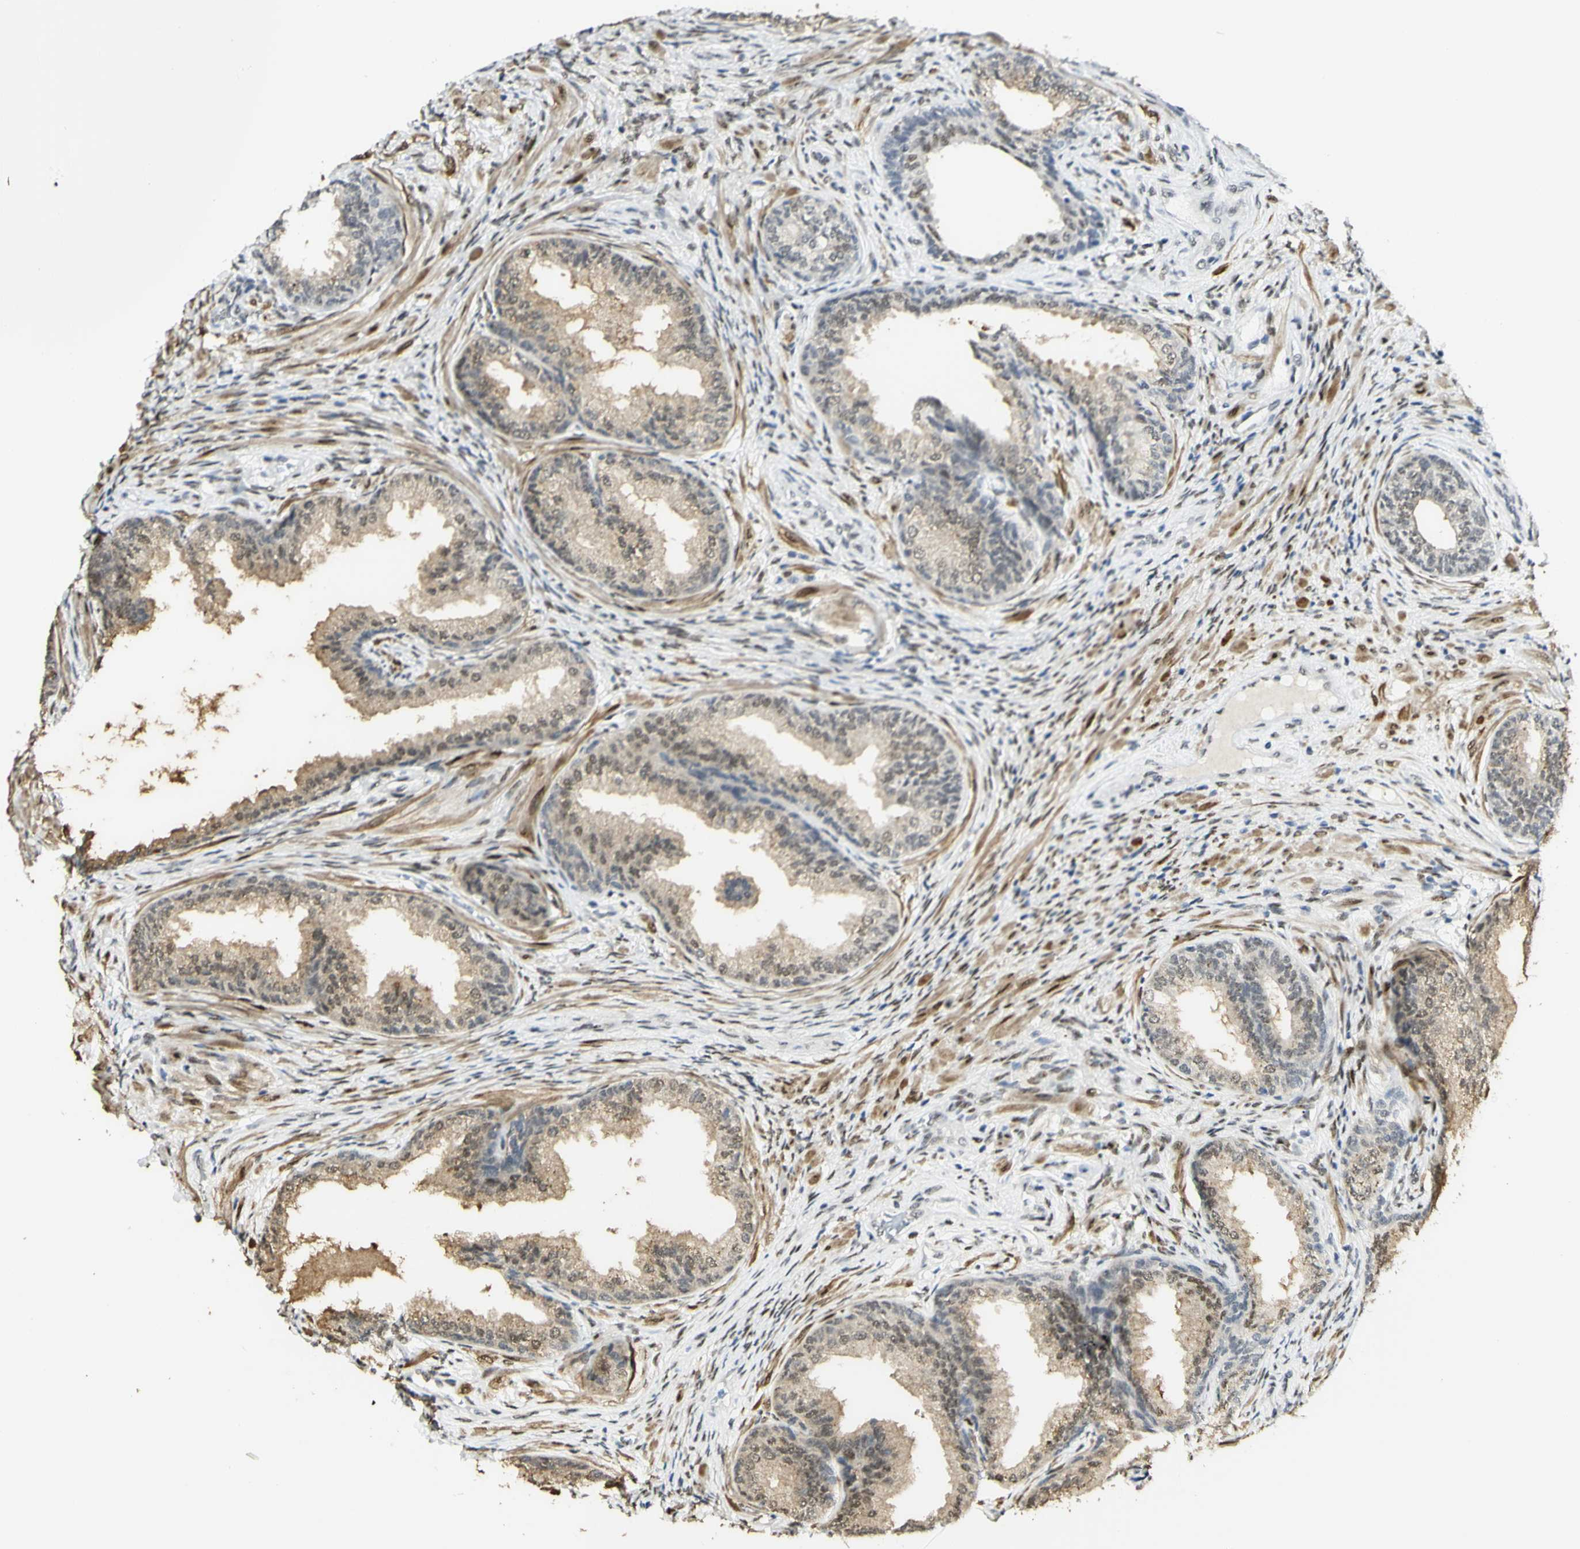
{"staining": {"intensity": "weak", "quantity": ">75%", "location": "cytoplasmic/membranous,nuclear"}, "tissue": "prostate", "cell_type": "Glandular cells", "image_type": "normal", "snomed": [{"axis": "morphology", "description": "Normal tissue, NOS"}, {"axis": "topography", "description": "Prostate"}], "caption": "Immunohistochemical staining of benign human prostate exhibits weak cytoplasmic/membranous,nuclear protein positivity in approximately >75% of glandular cells. The protein is stained brown, and the nuclei are stained in blue (DAB IHC with brightfield microscopy, high magnification).", "gene": "DDX1", "patient": {"sex": "male", "age": 76}}